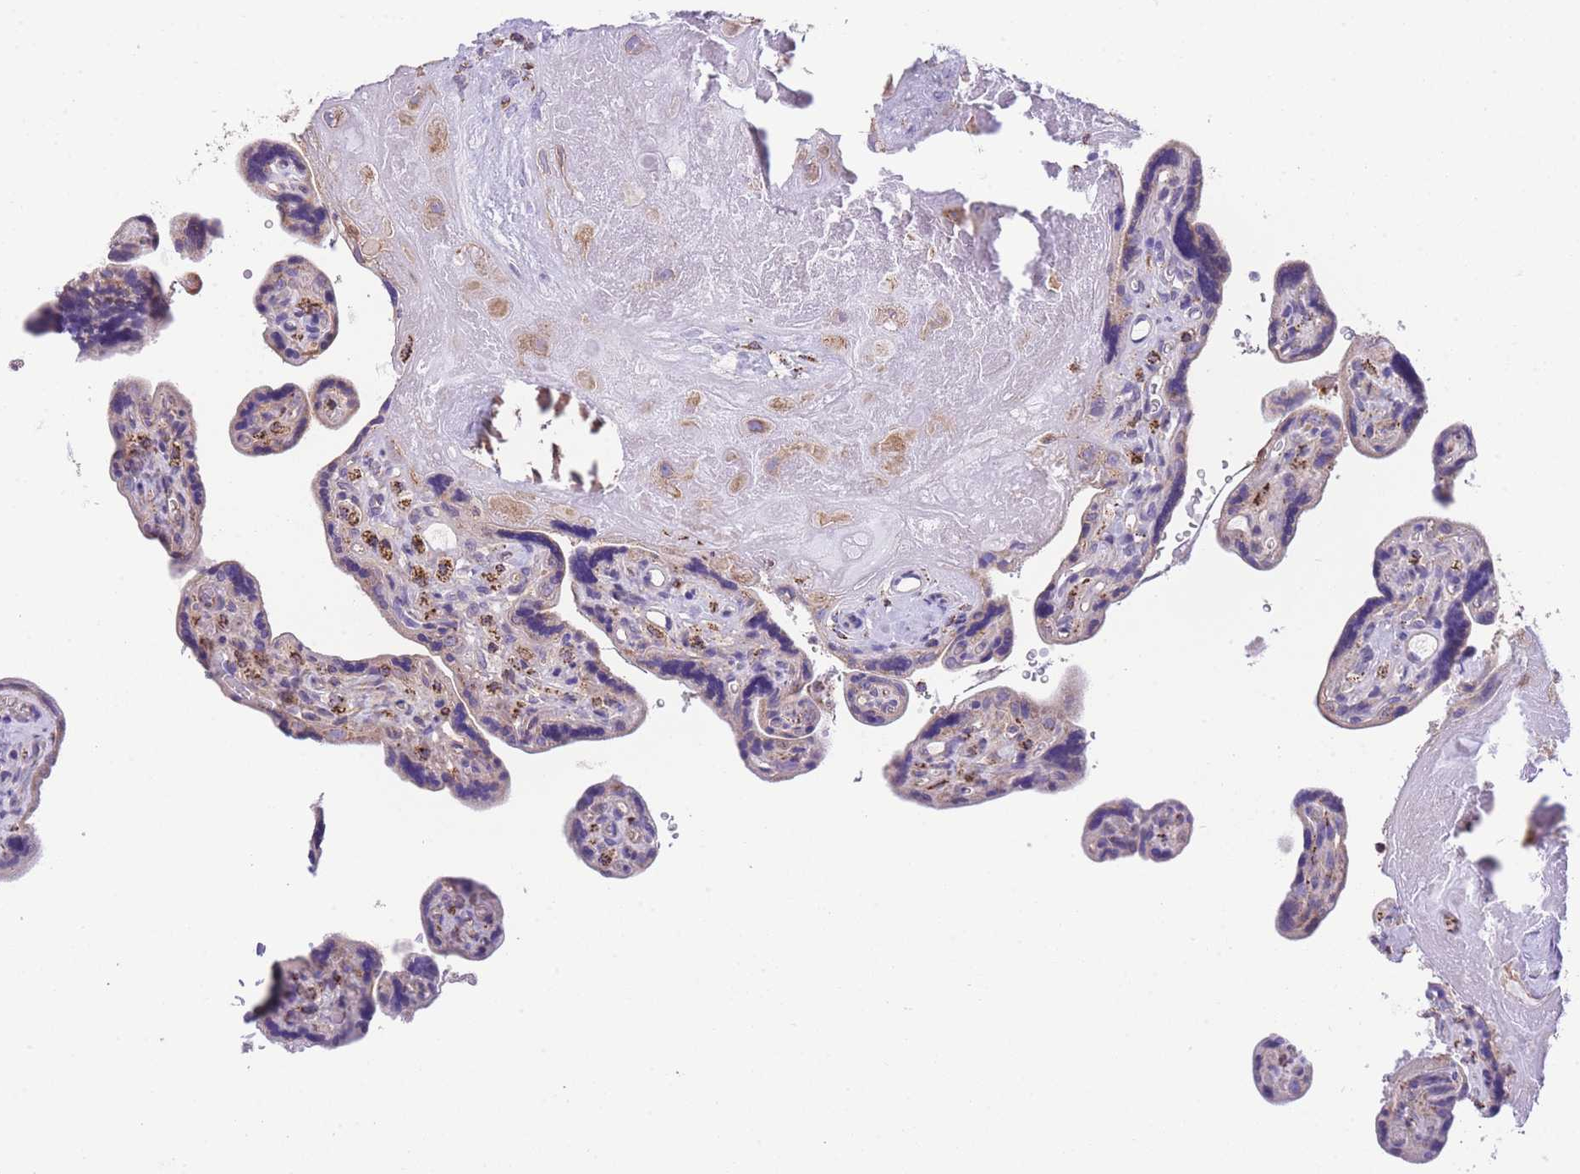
{"staining": {"intensity": "negative", "quantity": "none", "location": "none"}, "tissue": "placenta", "cell_type": "Trophoblastic cells", "image_type": "normal", "snomed": [{"axis": "morphology", "description": "Normal tissue, NOS"}, {"axis": "topography", "description": "Placenta"}], "caption": "The micrograph demonstrates no significant positivity in trophoblastic cells of placenta. (DAB (3,3'-diaminobenzidine) immunohistochemistry (IHC), high magnification).", "gene": "ST3GAL3", "patient": {"sex": "female", "age": 39}}